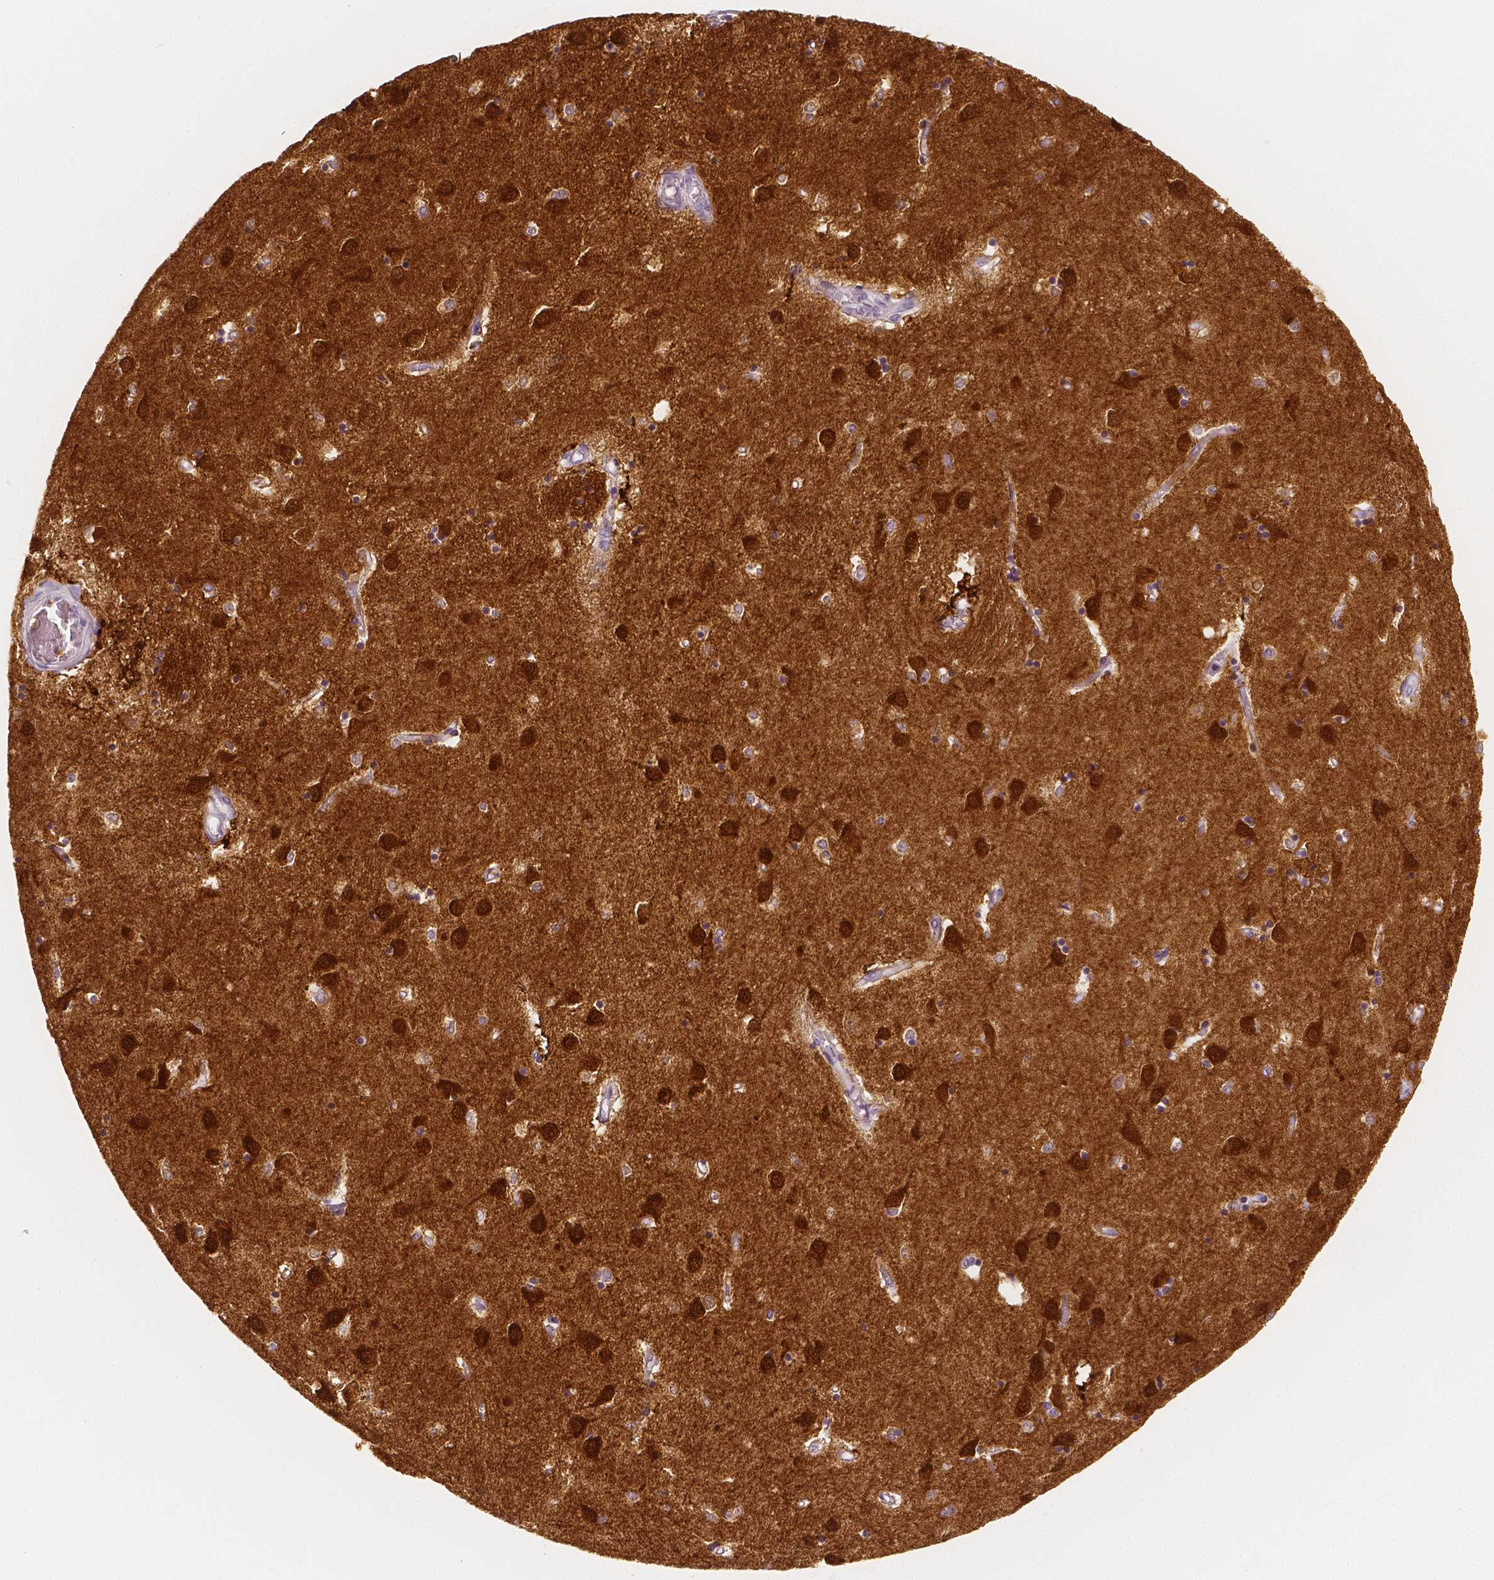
{"staining": {"intensity": "moderate", "quantity": ">75%", "location": "cytoplasmic/membranous"}, "tissue": "caudate", "cell_type": "Glial cells", "image_type": "normal", "snomed": [{"axis": "morphology", "description": "Normal tissue, NOS"}, {"axis": "topography", "description": "Lateral ventricle wall"}], "caption": "DAB (3,3'-diaminobenzidine) immunohistochemical staining of unremarkable caudate displays moderate cytoplasmic/membranous protein positivity in approximately >75% of glial cells.", "gene": "NECAB2", "patient": {"sex": "male", "age": 54}}